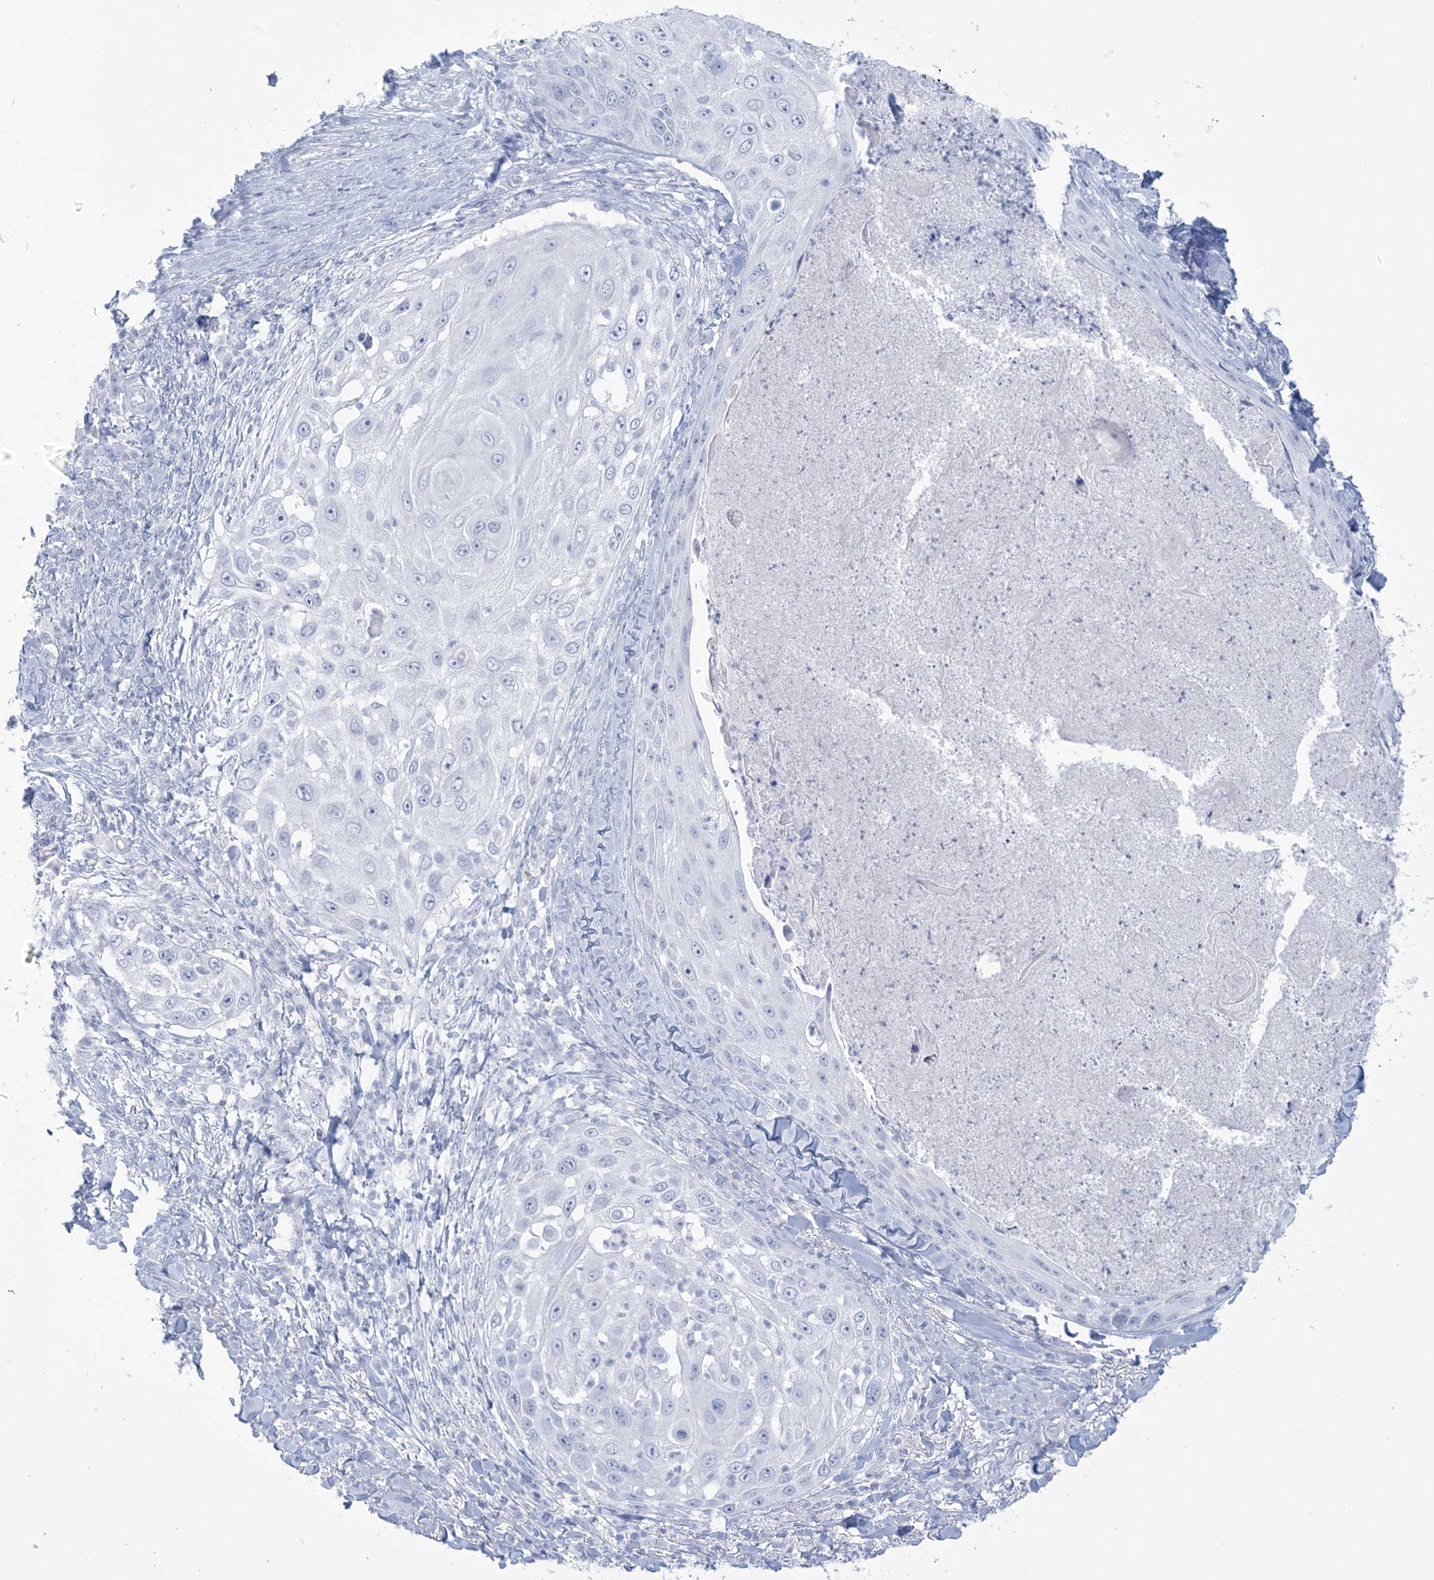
{"staining": {"intensity": "negative", "quantity": "none", "location": "none"}, "tissue": "skin cancer", "cell_type": "Tumor cells", "image_type": "cancer", "snomed": [{"axis": "morphology", "description": "Squamous cell carcinoma, NOS"}, {"axis": "topography", "description": "Skin"}], "caption": "The photomicrograph exhibits no staining of tumor cells in skin cancer (squamous cell carcinoma). The staining is performed using DAB brown chromogen with nuclei counter-stained in using hematoxylin.", "gene": "AGXT", "patient": {"sex": "female", "age": 44}}